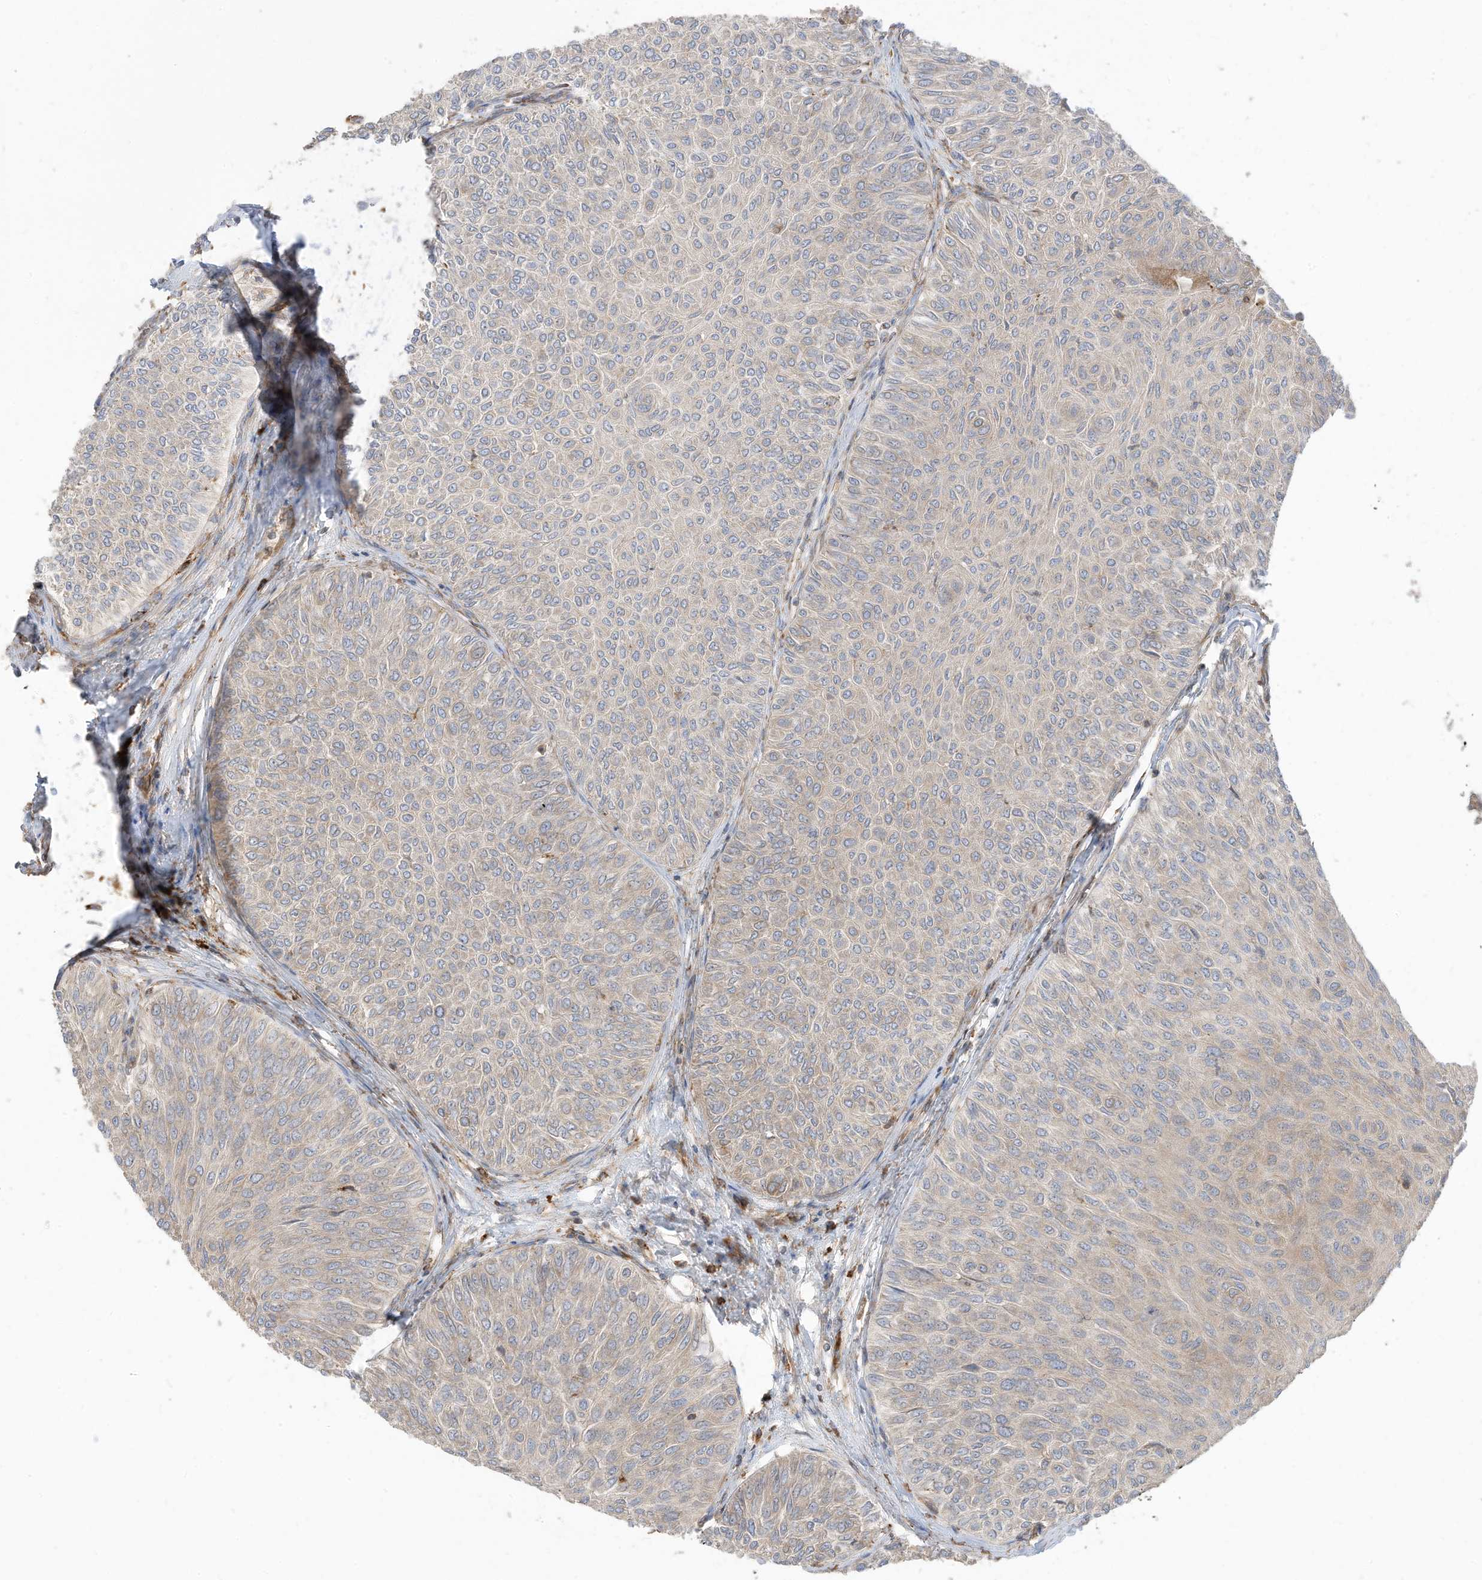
{"staining": {"intensity": "weak", "quantity": "25%-75%", "location": "cytoplasmic/membranous"}, "tissue": "urothelial cancer", "cell_type": "Tumor cells", "image_type": "cancer", "snomed": [{"axis": "morphology", "description": "Urothelial carcinoma, Low grade"}, {"axis": "topography", "description": "Urinary bladder"}], "caption": "Urothelial cancer was stained to show a protein in brown. There is low levels of weak cytoplasmic/membranous staining in approximately 25%-75% of tumor cells. (brown staining indicates protein expression, while blue staining denotes nuclei).", "gene": "TRNAU1AP", "patient": {"sex": "male", "age": 78}}